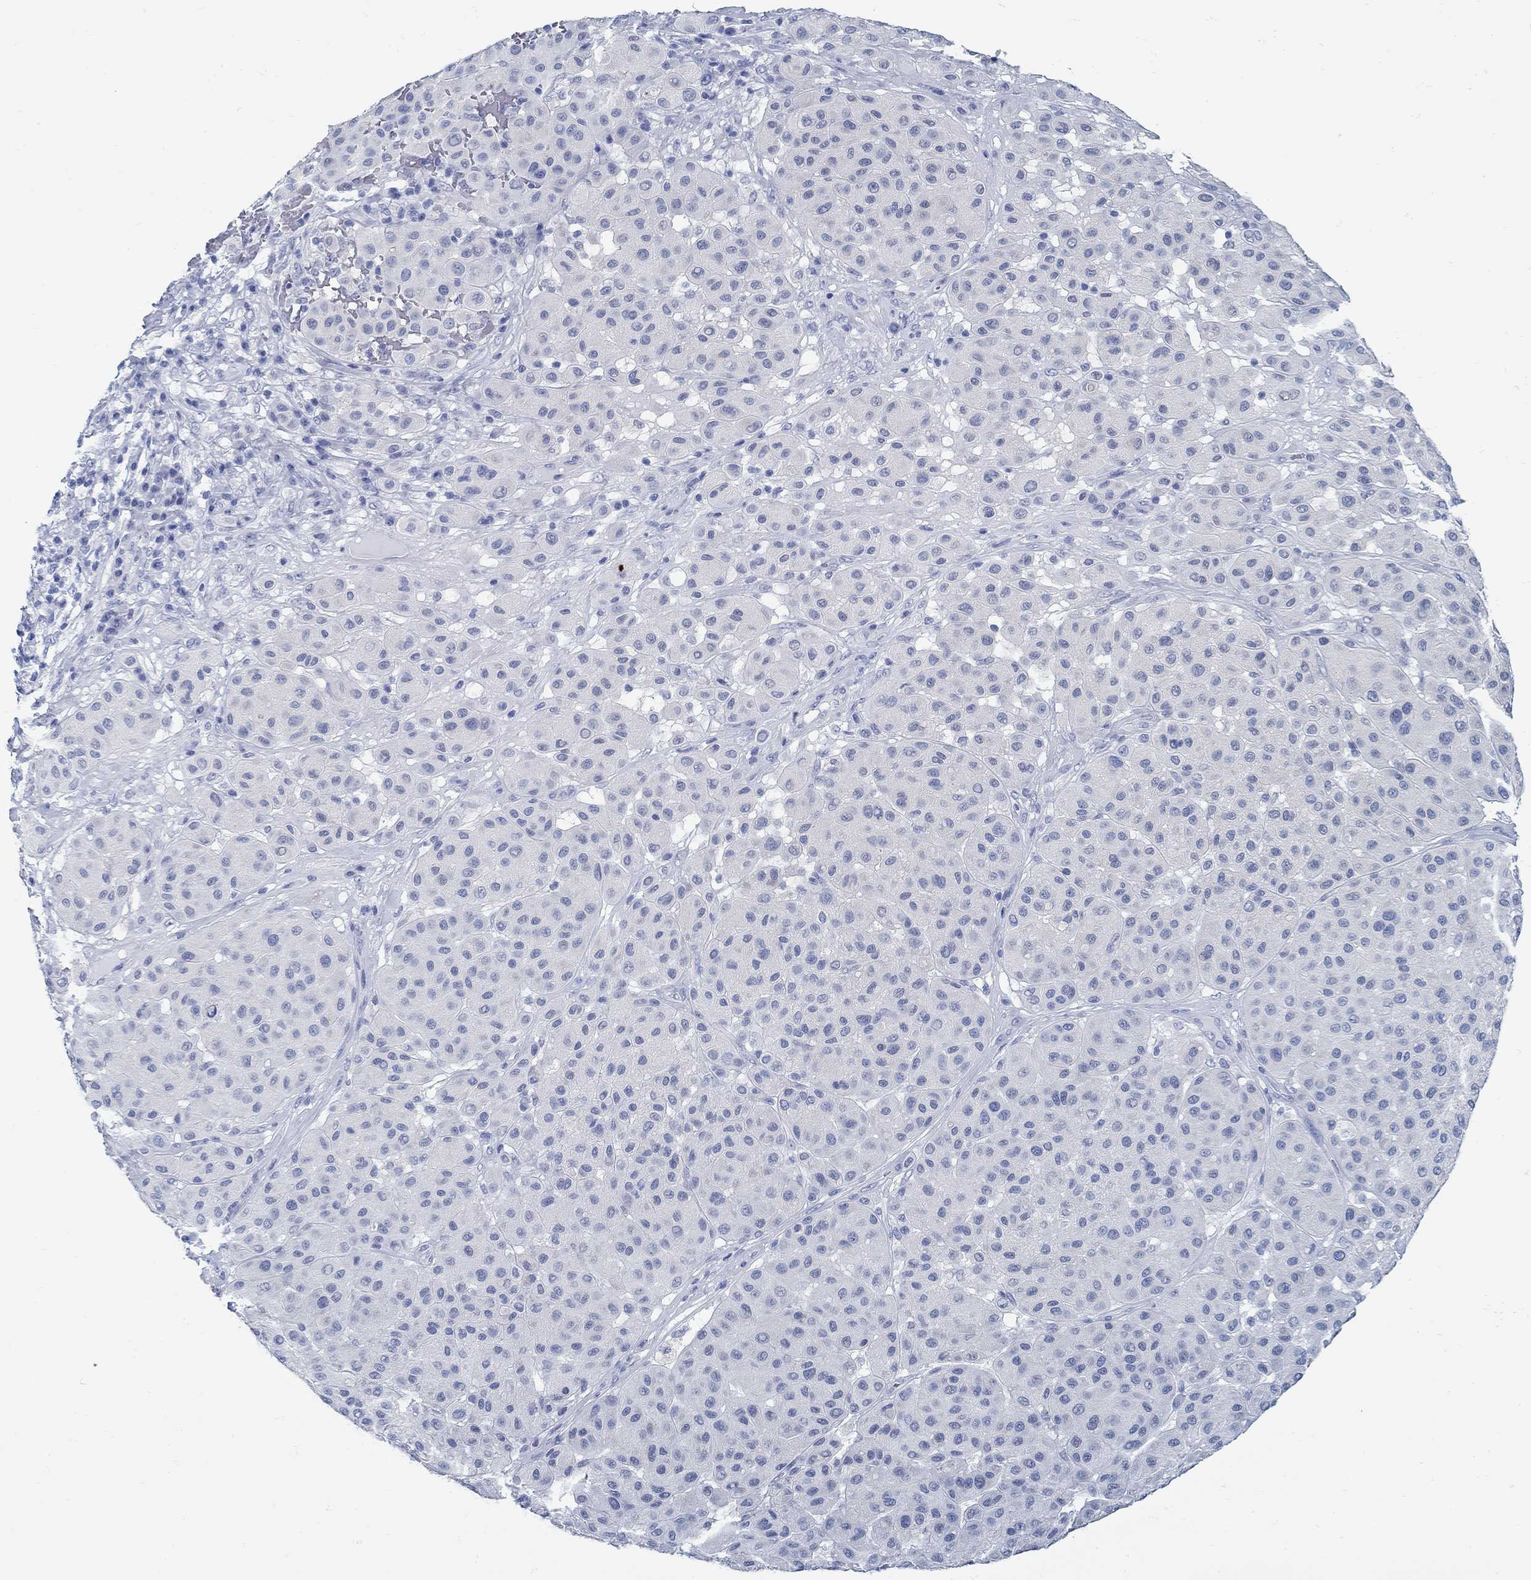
{"staining": {"intensity": "negative", "quantity": "none", "location": "none"}, "tissue": "melanoma", "cell_type": "Tumor cells", "image_type": "cancer", "snomed": [{"axis": "morphology", "description": "Malignant melanoma, Metastatic site"}, {"axis": "topography", "description": "Smooth muscle"}], "caption": "Malignant melanoma (metastatic site) stained for a protein using IHC displays no positivity tumor cells.", "gene": "ZFAND4", "patient": {"sex": "male", "age": 41}}